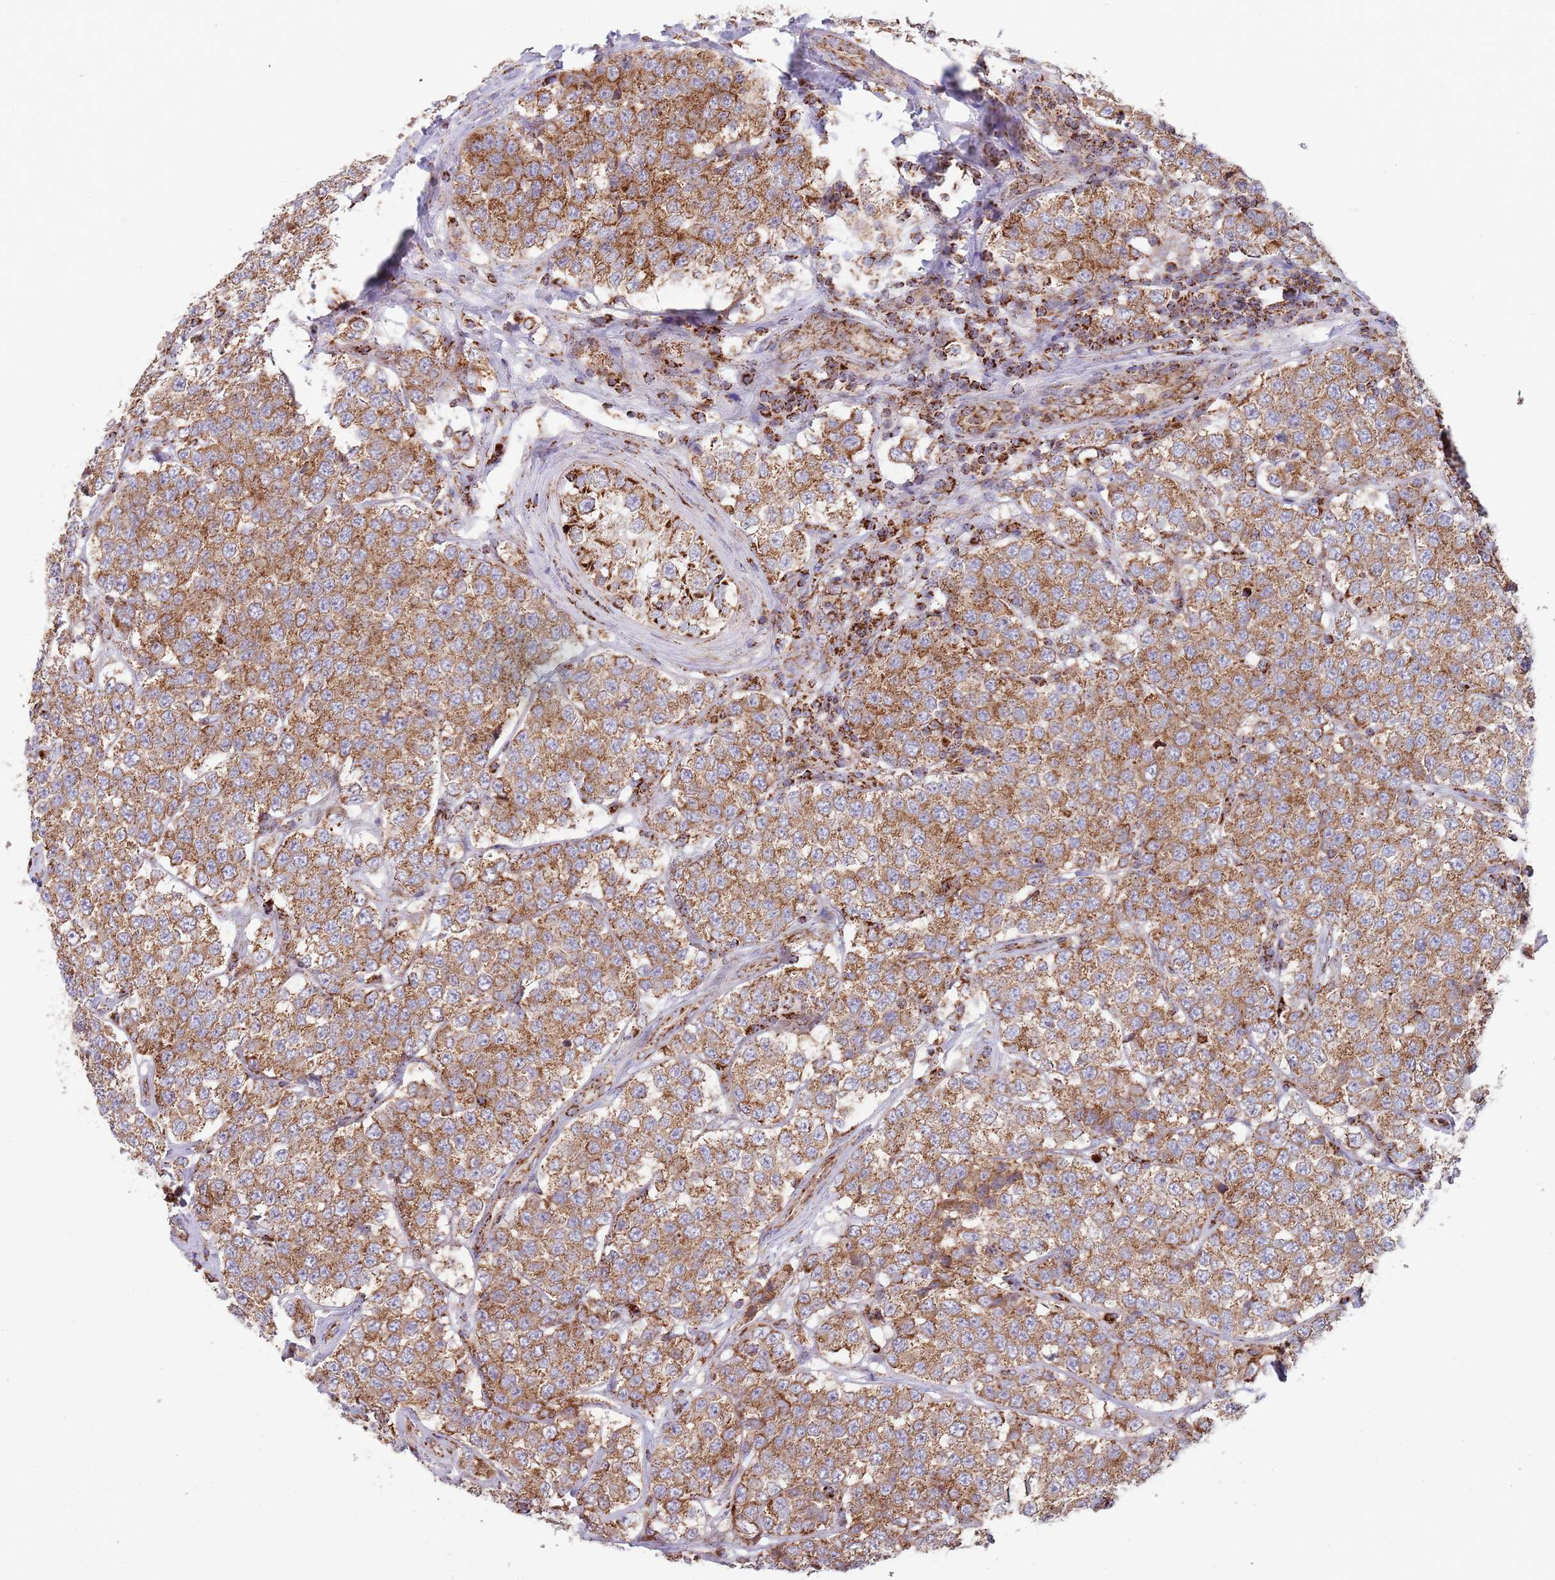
{"staining": {"intensity": "moderate", "quantity": ">75%", "location": "cytoplasmic/membranous"}, "tissue": "testis cancer", "cell_type": "Tumor cells", "image_type": "cancer", "snomed": [{"axis": "morphology", "description": "Seminoma, NOS"}, {"axis": "topography", "description": "Testis"}], "caption": "About >75% of tumor cells in human testis cancer demonstrate moderate cytoplasmic/membranous protein expression as visualized by brown immunohistochemical staining.", "gene": "ATP5PD", "patient": {"sex": "male", "age": 34}}